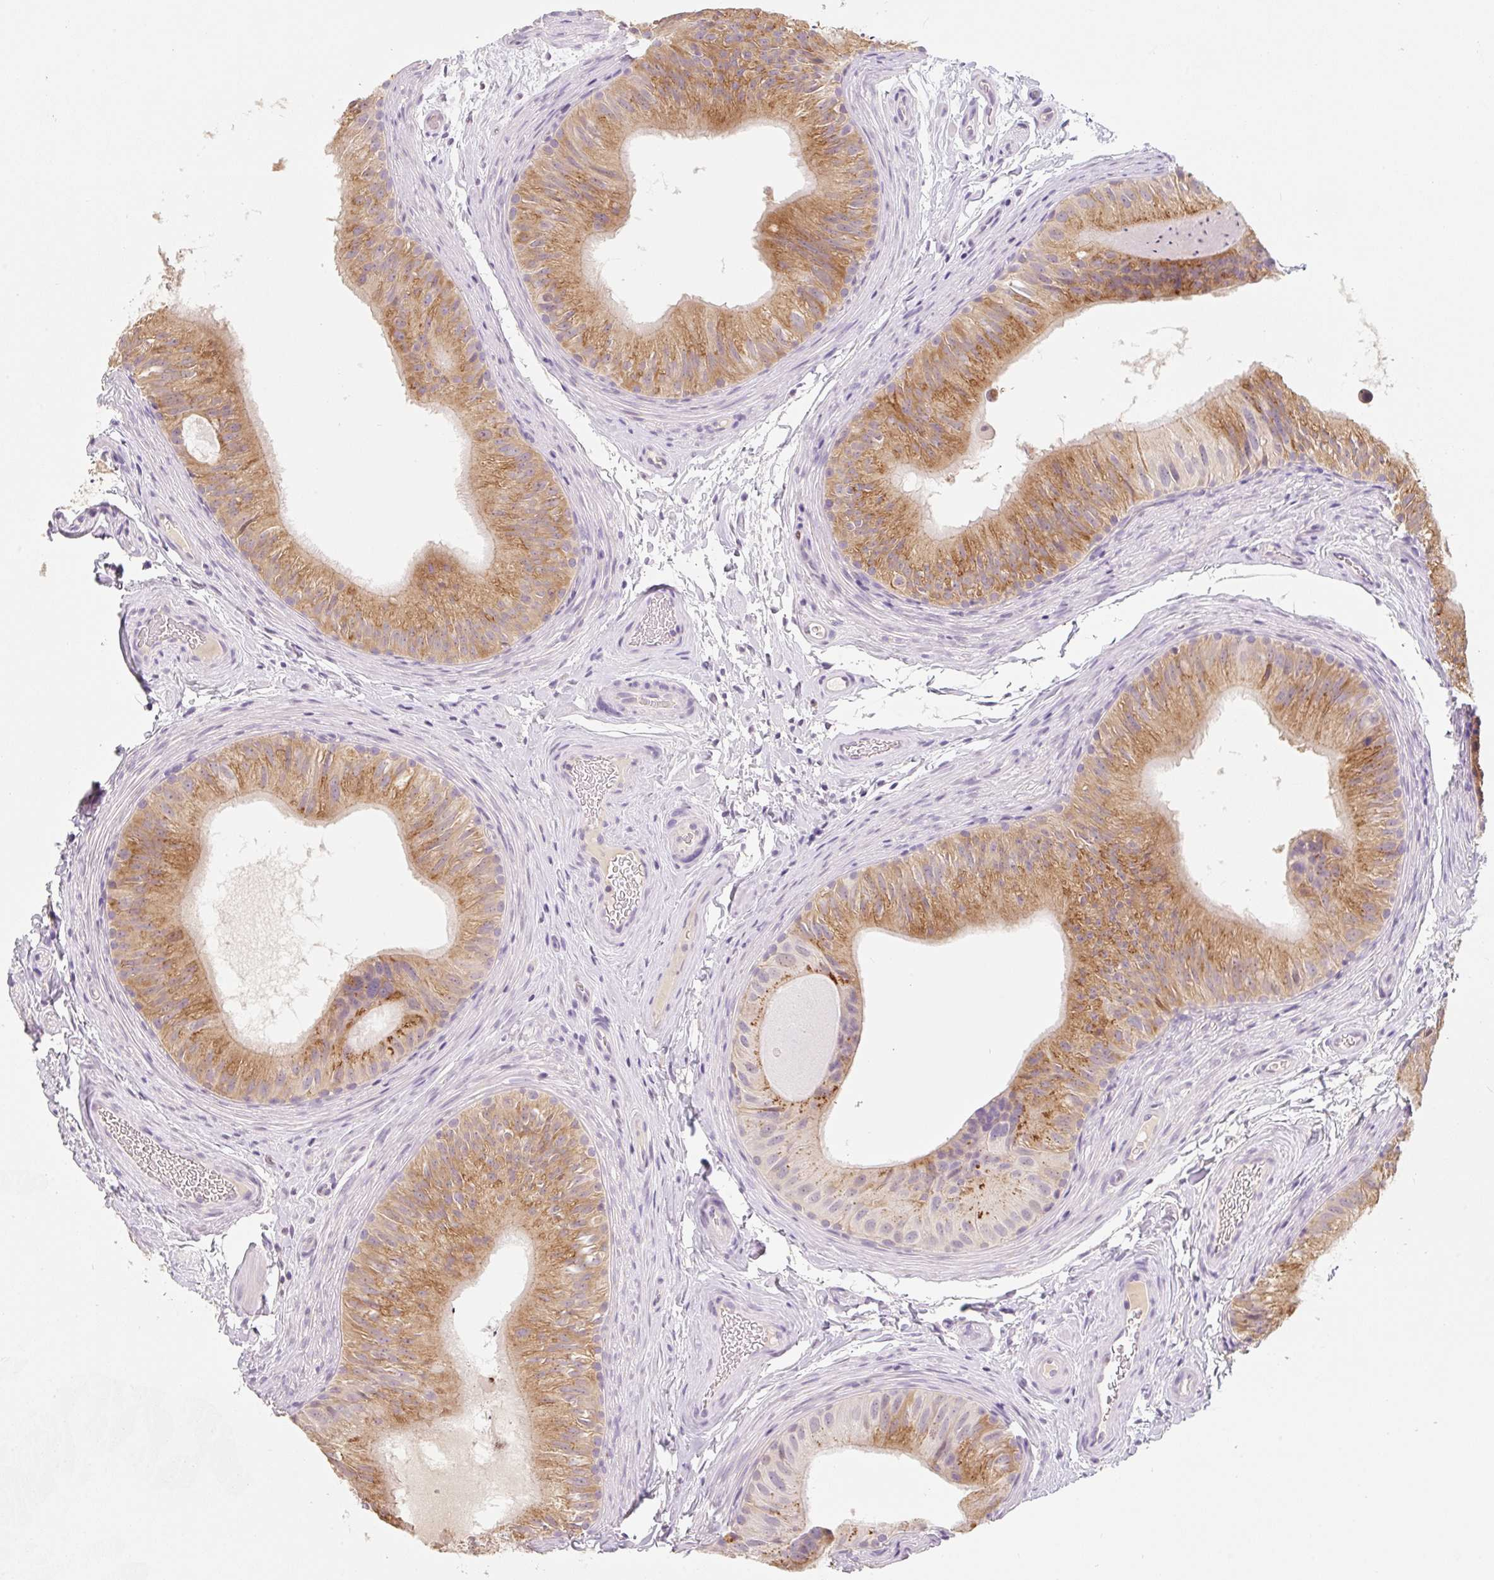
{"staining": {"intensity": "moderate", "quantity": ">75%", "location": "cytoplasmic/membranous"}, "tissue": "epididymis", "cell_type": "Glandular cells", "image_type": "normal", "snomed": [{"axis": "morphology", "description": "Normal tissue, NOS"}, {"axis": "topography", "description": "Epididymis"}], "caption": "Moderate cytoplasmic/membranous positivity for a protein is identified in approximately >75% of glandular cells of normal epididymis using immunohistochemistry (IHC).", "gene": "MIA2", "patient": {"sex": "male", "age": 24}}